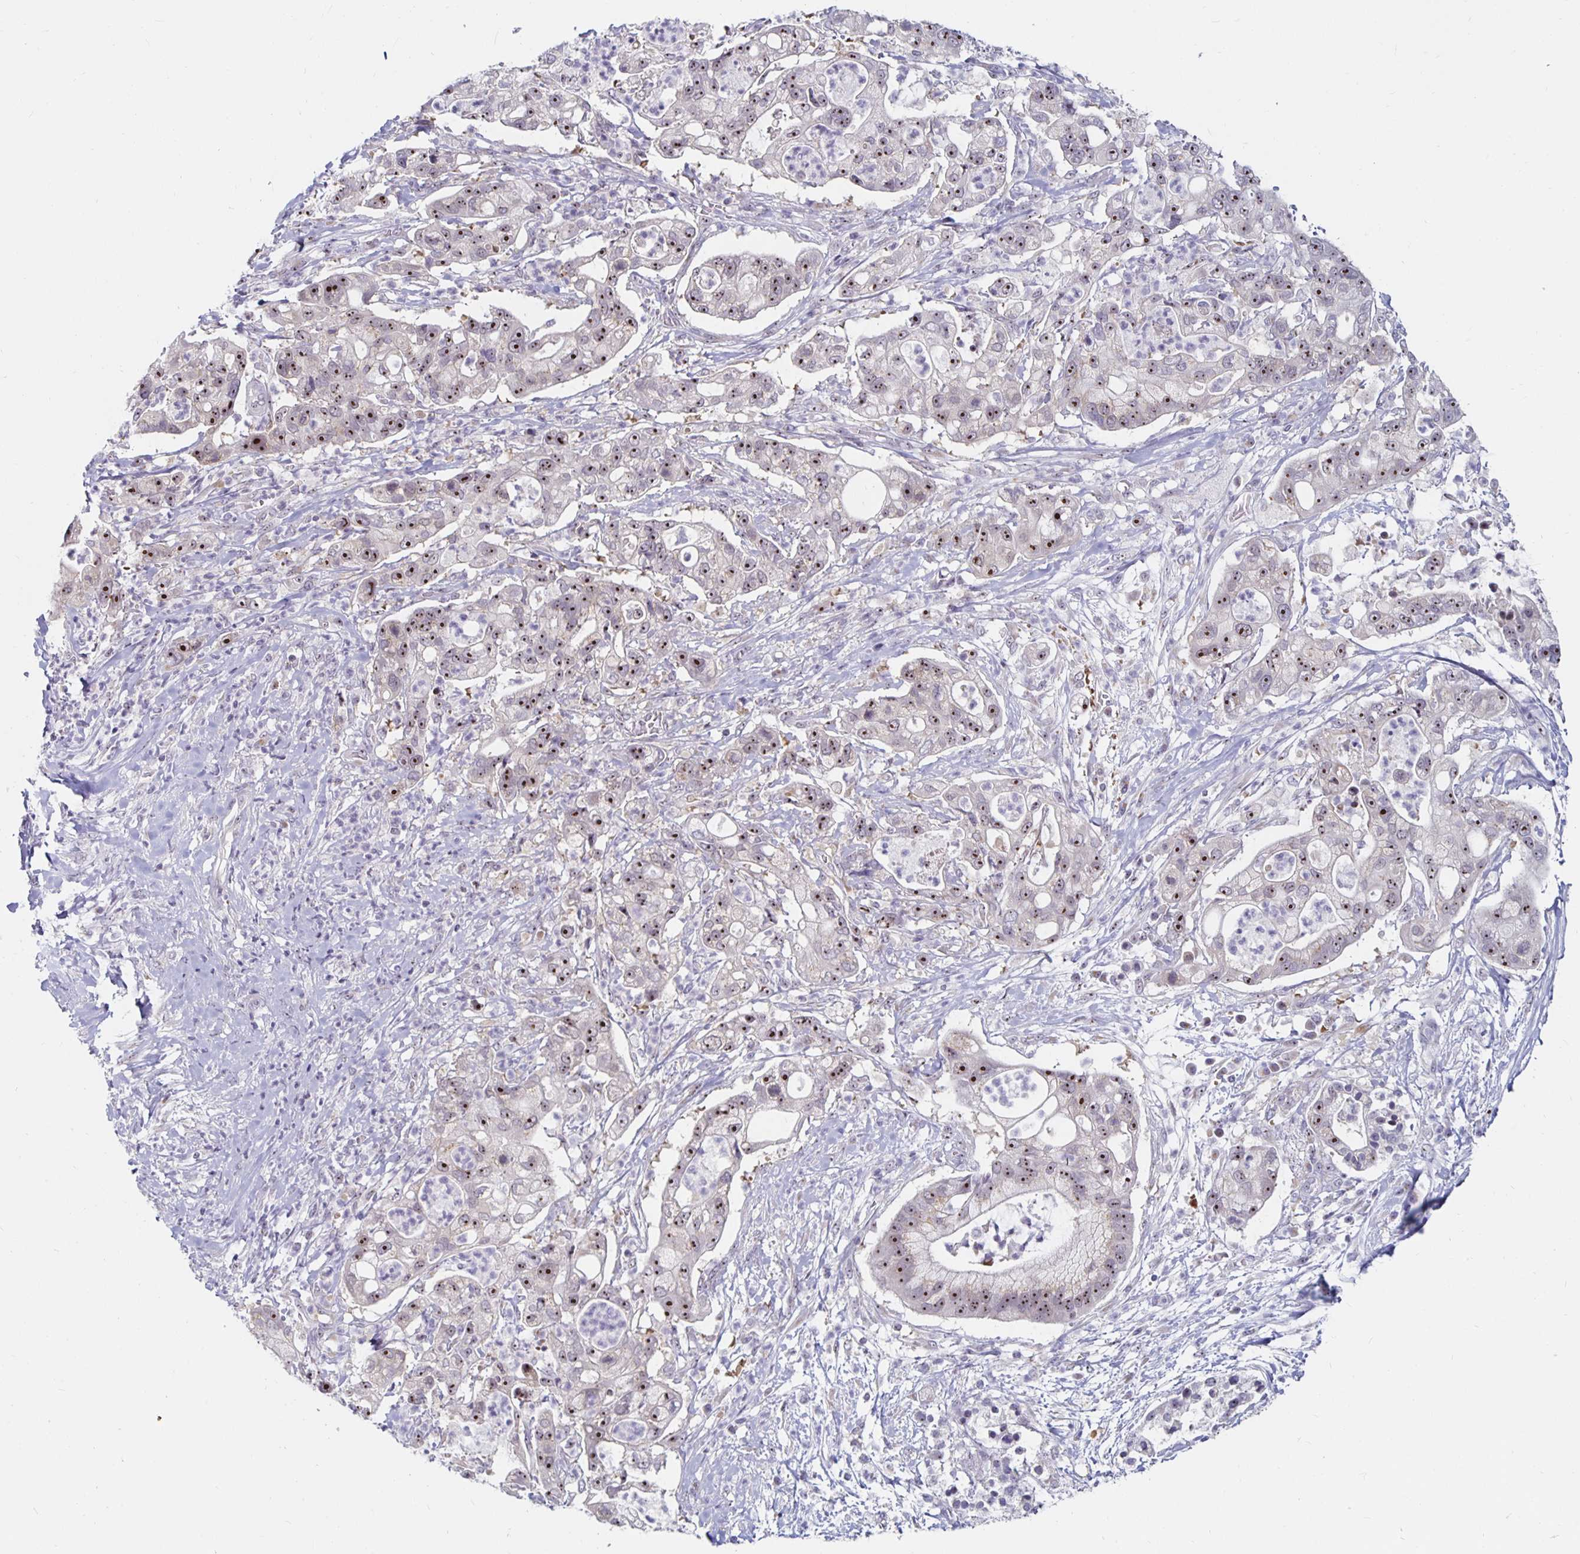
{"staining": {"intensity": "strong", "quantity": "25%-75%", "location": "nuclear"}, "tissue": "pancreatic cancer", "cell_type": "Tumor cells", "image_type": "cancer", "snomed": [{"axis": "morphology", "description": "Adenocarcinoma, NOS"}, {"axis": "topography", "description": "Pancreas"}], "caption": "This micrograph exhibits pancreatic cancer stained with IHC to label a protein in brown. The nuclear of tumor cells show strong positivity for the protein. Nuclei are counter-stained blue.", "gene": "NUP85", "patient": {"sex": "female", "age": 69}}